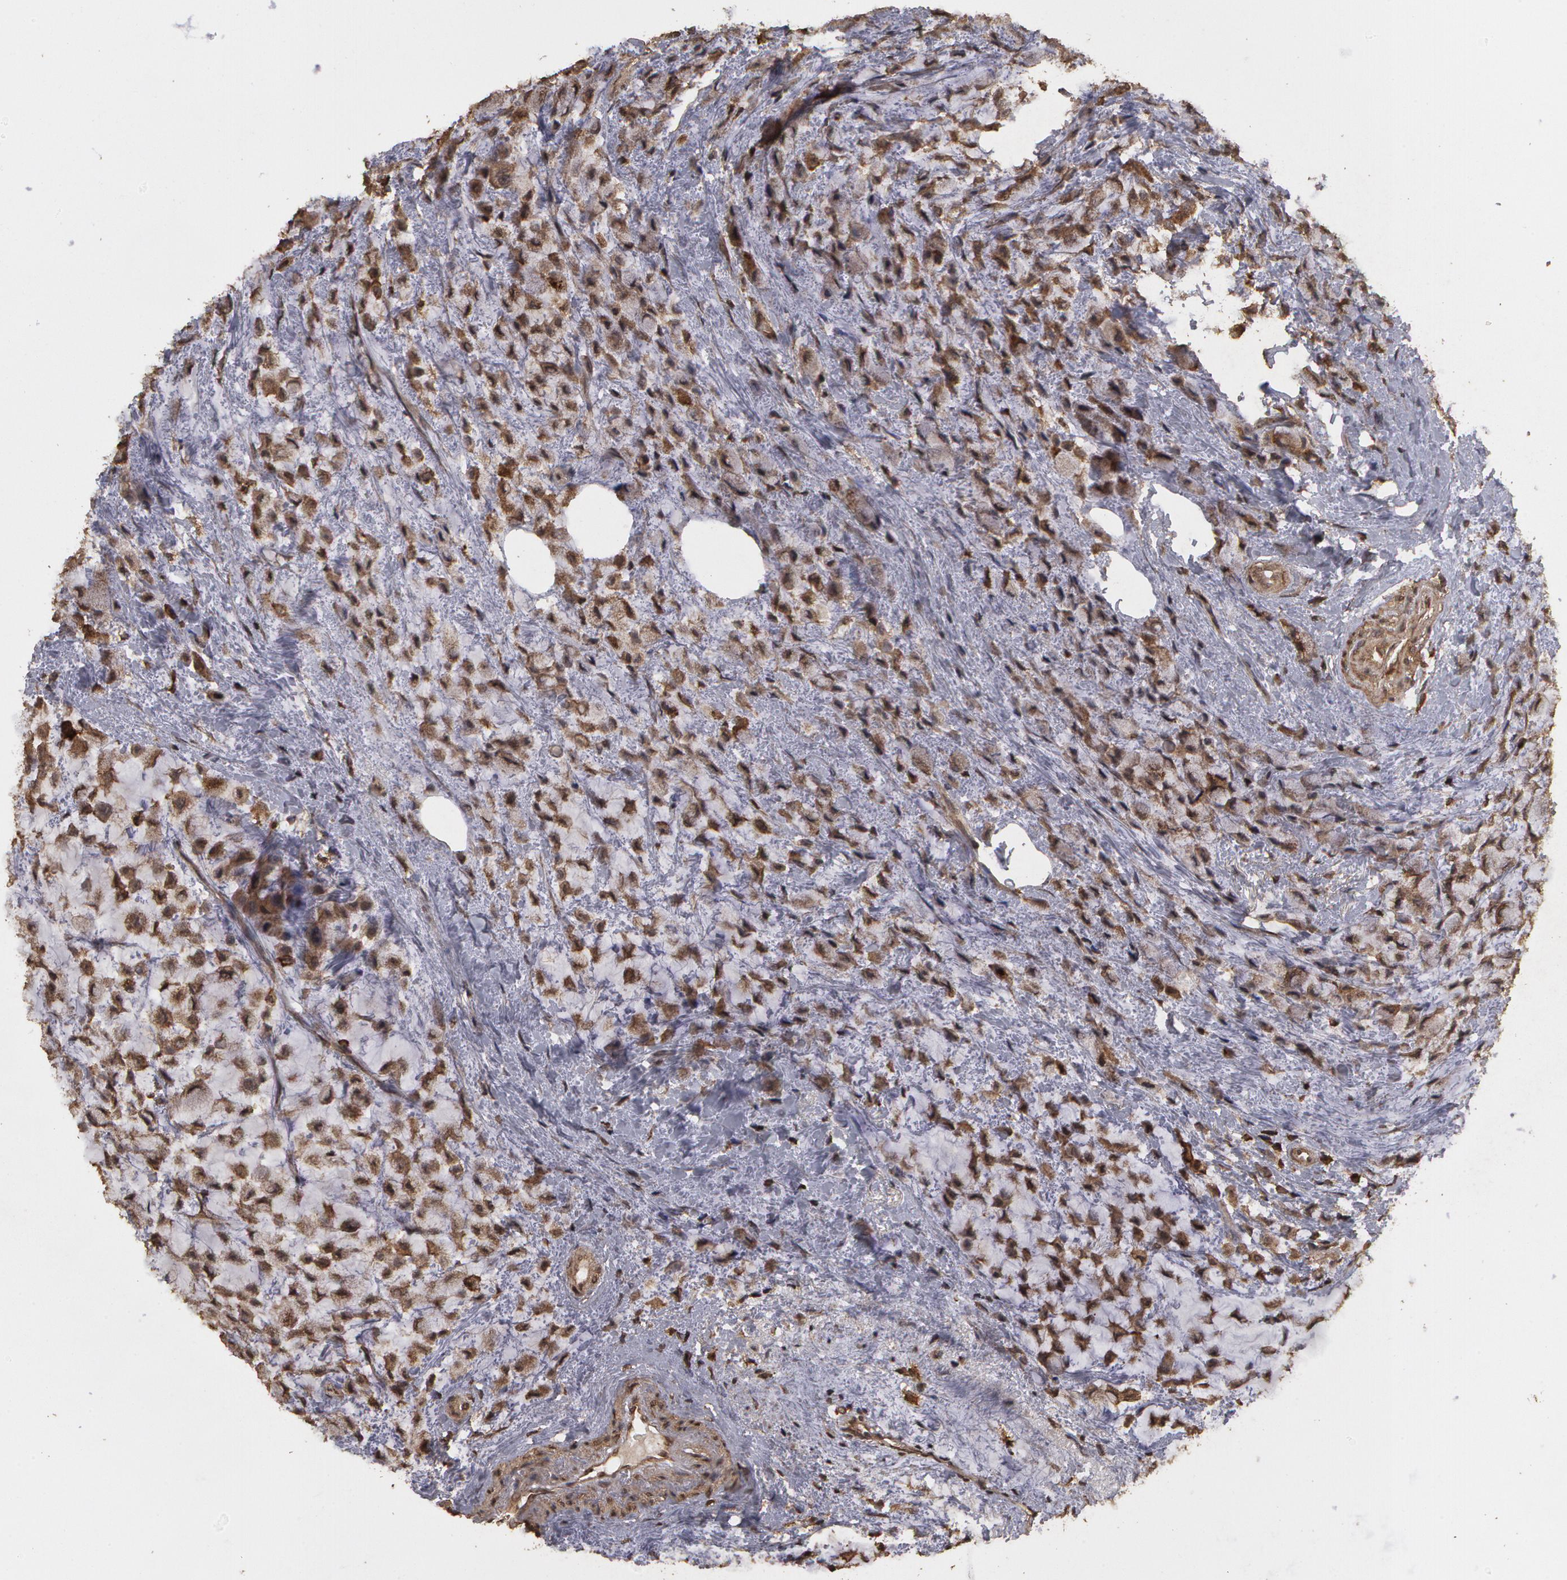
{"staining": {"intensity": "weak", "quantity": ">75%", "location": "cytoplasmic/membranous"}, "tissue": "breast cancer", "cell_type": "Tumor cells", "image_type": "cancer", "snomed": [{"axis": "morphology", "description": "Lobular carcinoma"}, {"axis": "topography", "description": "Breast"}], "caption": "Protein analysis of breast cancer tissue demonstrates weak cytoplasmic/membranous staining in about >75% of tumor cells.", "gene": "CALR", "patient": {"sex": "female", "age": 85}}